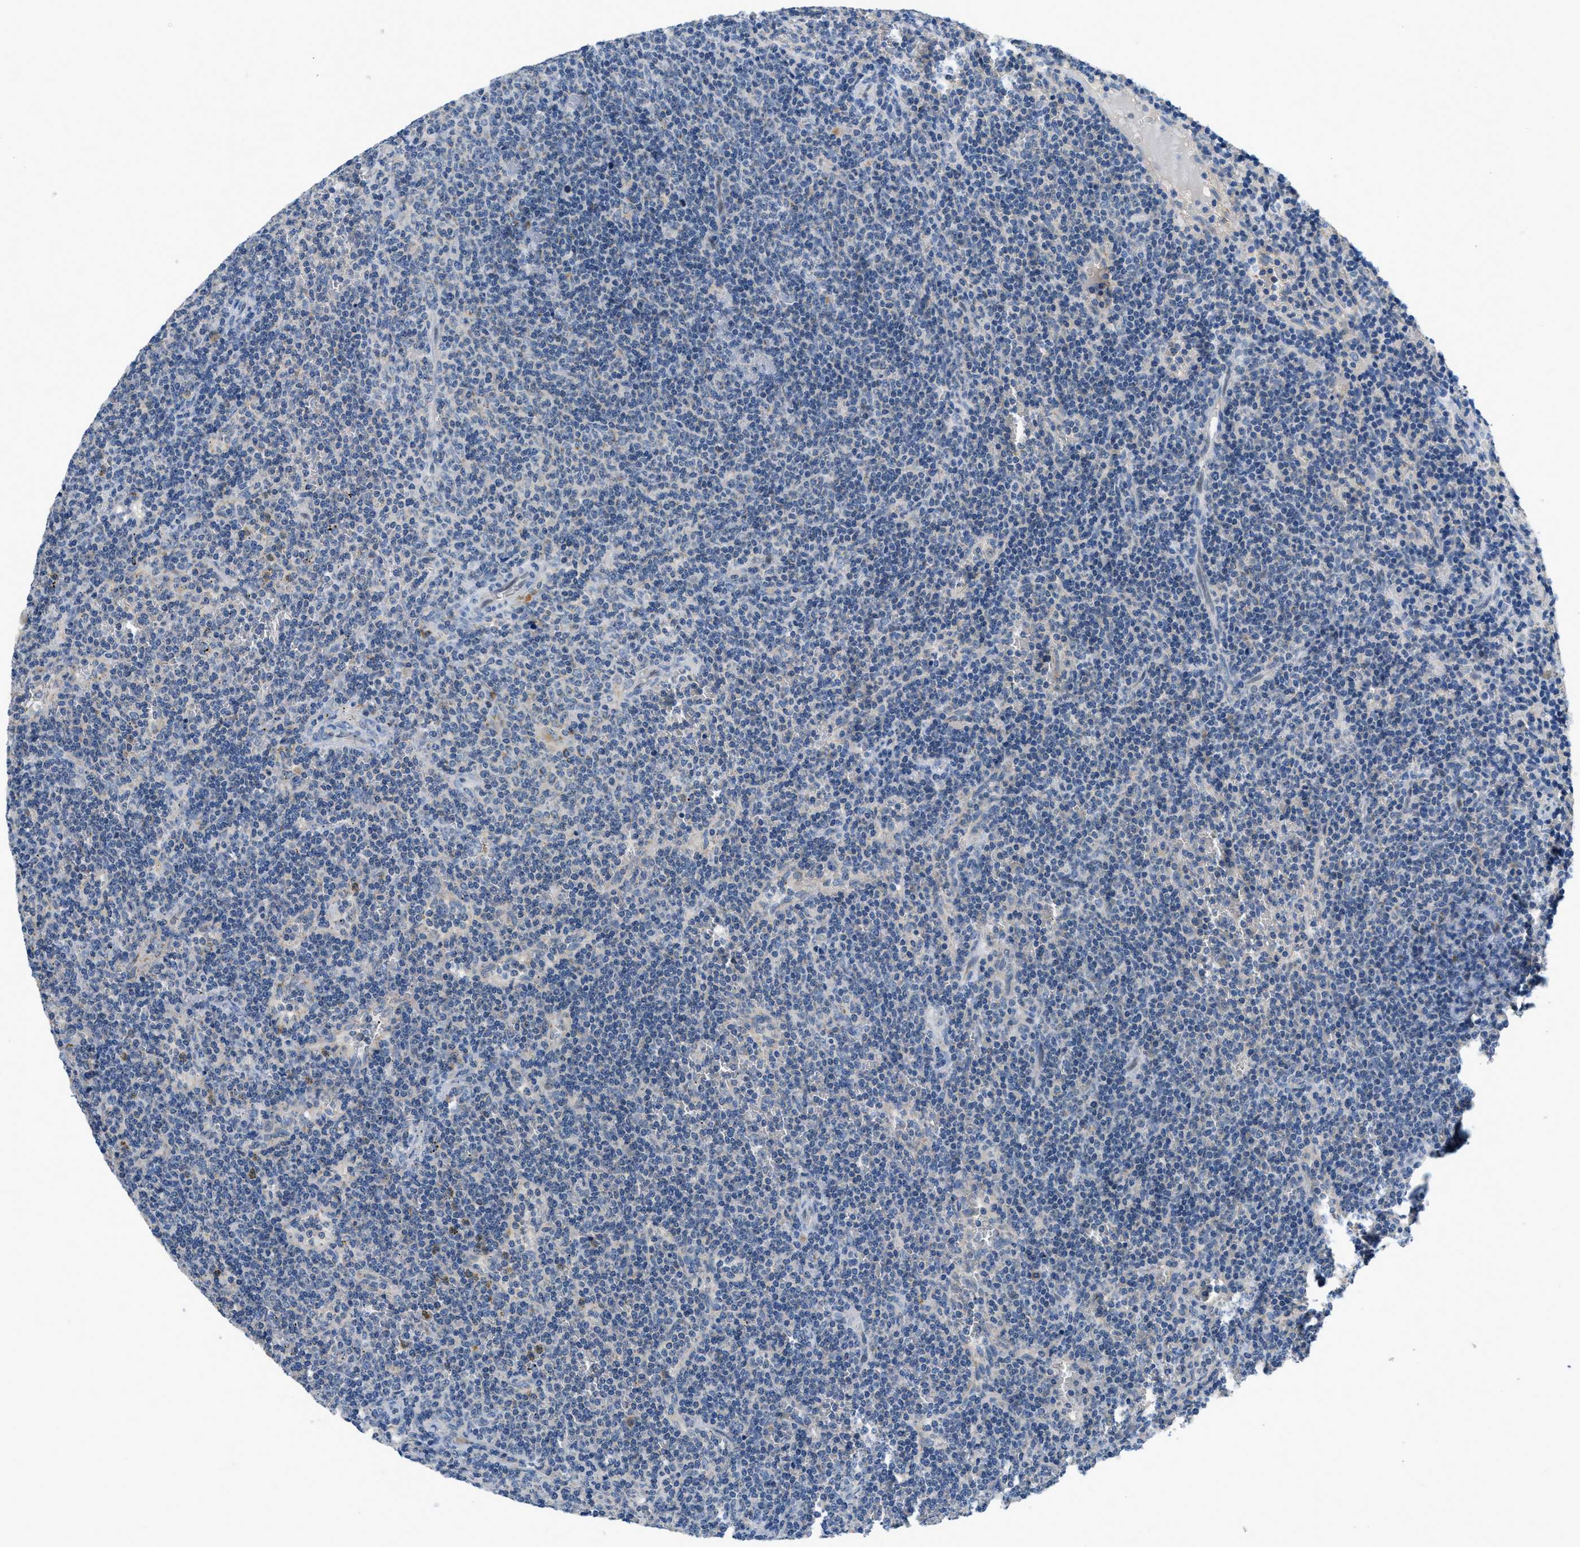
{"staining": {"intensity": "negative", "quantity": "none", "location": "none"}, "tissue": "lymphoma", "cell_type": "Tumor cells", "image_type": "cancer", "snomed": [{"axis": "morphology", "description": "Malignant lymphoma, non-Hodgkin's type, Low grade"}, {"axis": "topography", "description": "Spleen"}], "caption": "The micrograph shows no significant positivity in tumor cells of lymphoma.", "gene": "PNKD", "patient": {"sex": "female", "age": 50}}